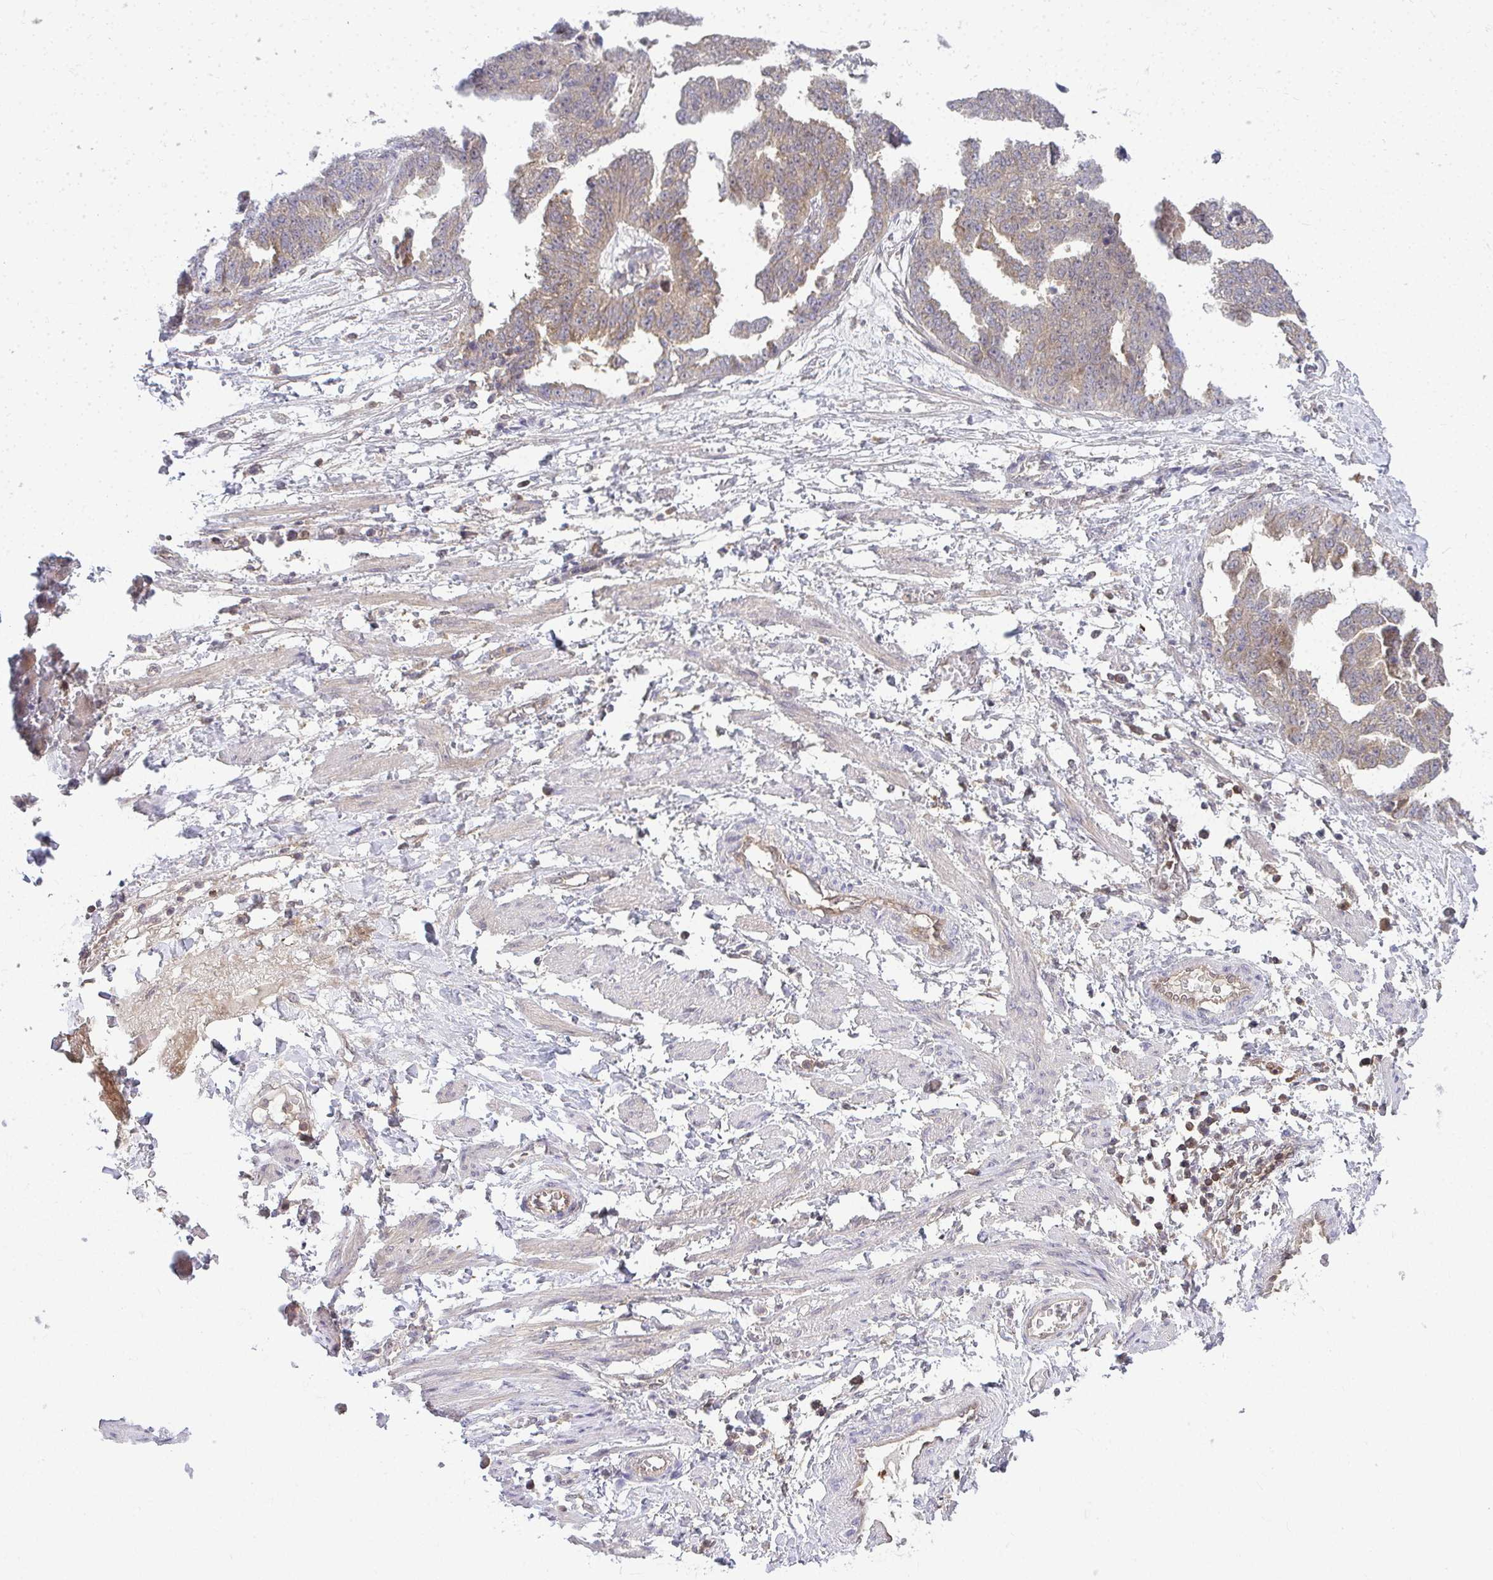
{"staining": {"intensity": "weak", "quantity": "<25%", "location": "cytoplasmic/membranous"}, "tissue": "ovarian cancer", "cell_type": "Tumor cells", "image_type": "cancer", "snomed": [{"axis": "morphology", "description": "Cystadenocarcinoma, serous, NOS"}, {"axis": "topography", "description": "Ovary"}], "caption": "Ovarian cancer (serous cystadenocarcinoma) was stained to show a protein in brown. There is no significant staining in tumor cells.", "gene": "HDHD2", "patient": {"sex": "female", "age": 58}}